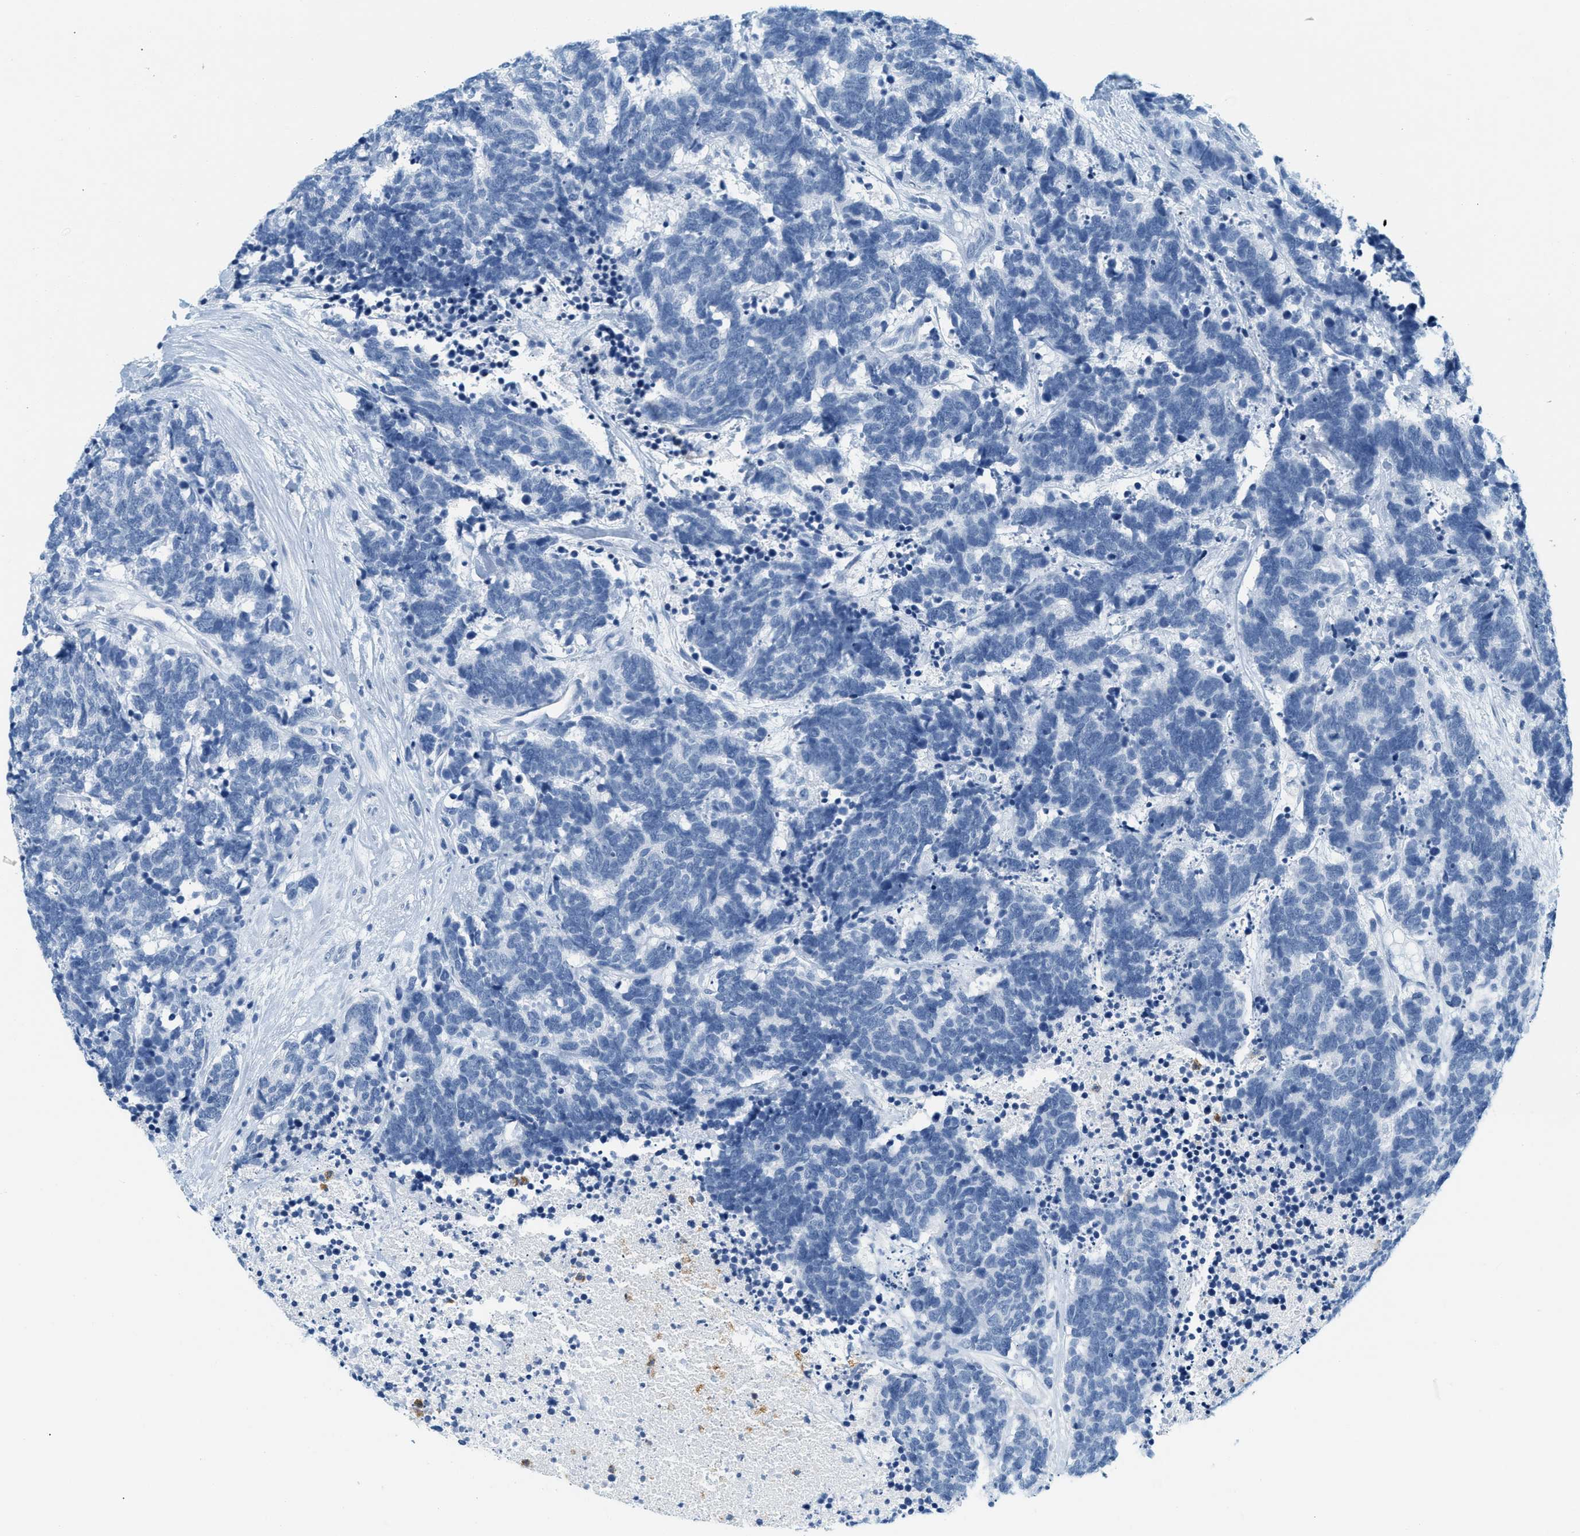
{"staining": {"intensity": "negative", "quantity": "none", "location": "none"}, "tissue": "carcinoid", "cell_type": "Tumor cells", "image_type": "cancer", "snomed": [{"axis": "morphology", "description": "Carcinoma, NOS"}, {"axis": "morphology", "description": "Carcinoid, malignant, NOS"}, {"axis": "topography", "description": "Urinary bladder"}], "caption": "A micrograph of carcinoid stained for a protein exhibits no brown staining in tumor cells. (DAB immunohistochemistry visualized using brightfield microscopy, high magnification).", "gene": "LCN2", "patient": {"sex": "male", "age": 57}}